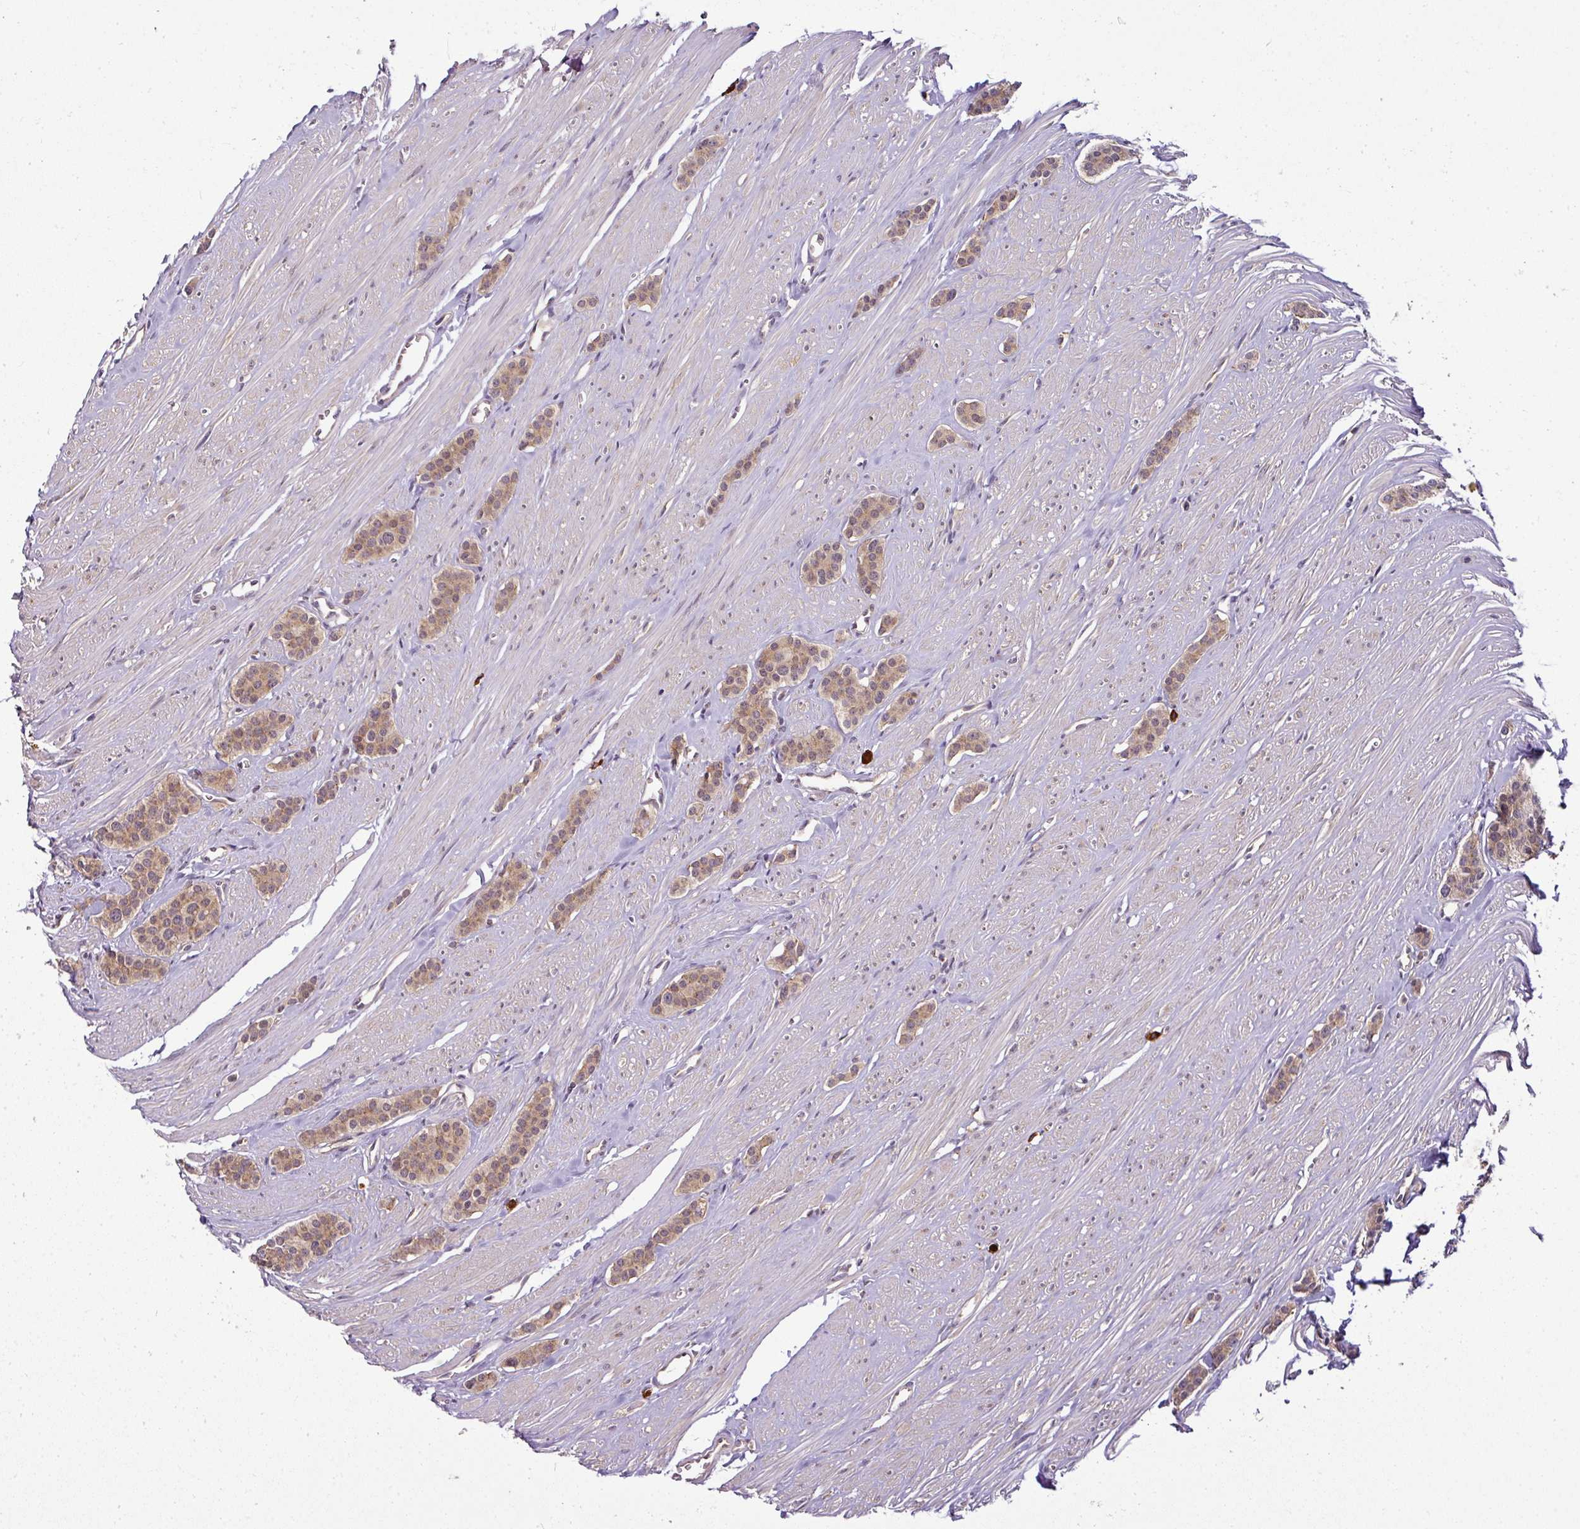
{"staining": {"intensity": "moderate", "quantity": ">75%", "location": "cytoplasmic/membranous,nuclear"}, "tissue": "carcinoid", "cell_type": "Tumor cells", "image_type": "cancer", "snomed": [{"axis": "morphology", "description": "Carcinoid, malignant, NOS"}, {"axis": "topography", "description": "Small intestine"}], "caption": "The immunohistochemical stain labels moderate cytoplasmic/membranous and nuclear expression in tumor cells of malignant carcinoid tissue.", "gene": "RBM4B", "patient": {"sex": "male", "age": 60}}